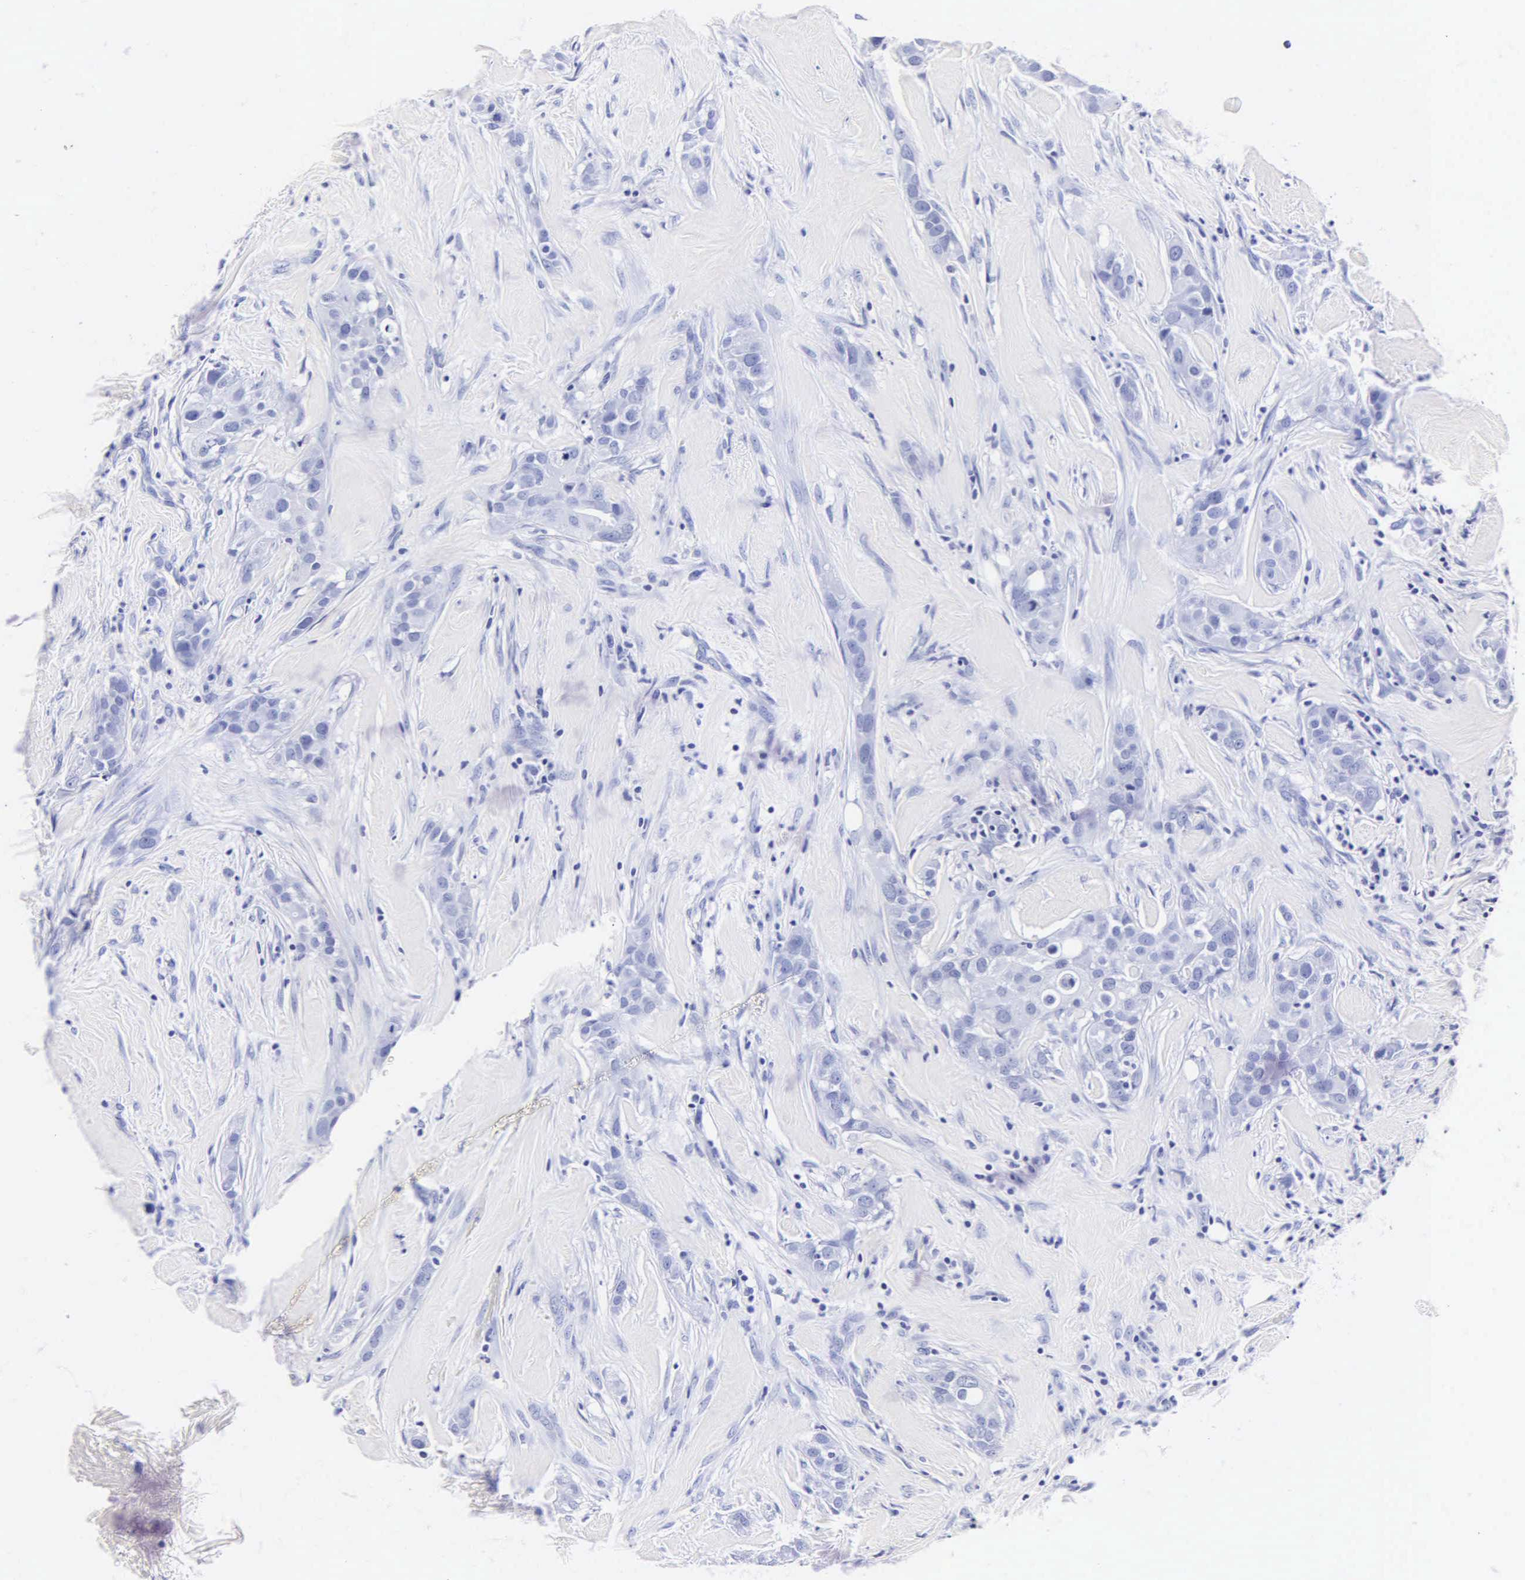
{"staining": {"intensity": "negative", "quantity": "none", "location": "none"}, "tissue": "breast cancer", "cell_type": "Tumor cells", "image_type": "cancer", "snomed": [{"axis": "morphology", "description": "Duct carcinoma"}, {"axis": "topography", "description": "Breast"}], "caption": "DAB (3,3'-diaminobenzidine) immunohistochemical staining of human breast cancer shows no significant staining in tumor cells.", "gene": "MB", "patient": {"sex": "female", "age": 45}}